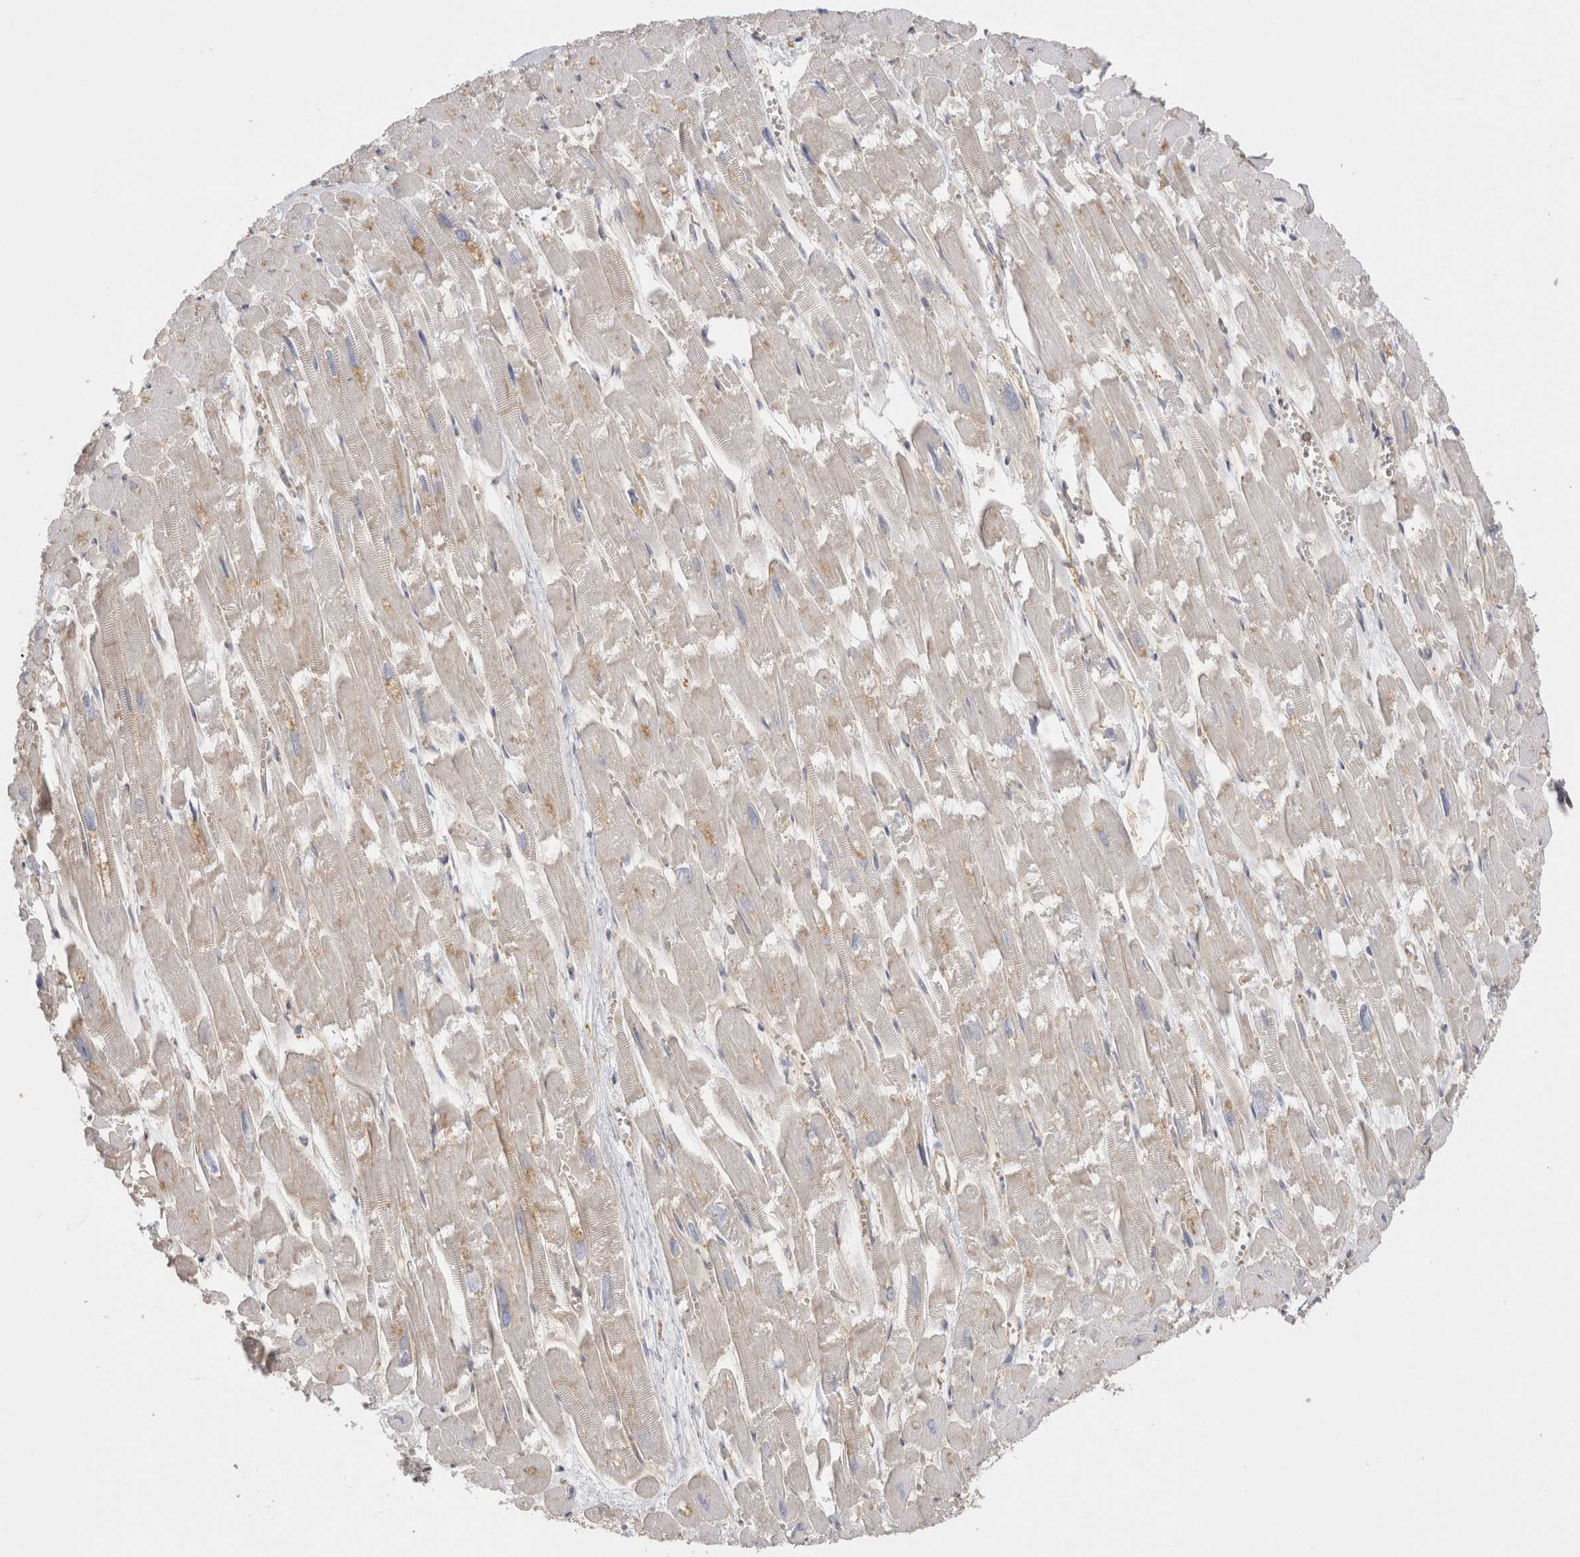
{"staining": {"intensity": "weak", "quantity": "25%-75%", "location": "cytoplasmic/membranous"}, "tissue": "heart muscle", "cell_type": "Cardiomyocytes", "image_type": "normal", "snomed": [{"axis": "morphology", "description": "Normal tissue, NOS"}, {"axis": "topography", "description": "Heart"}], "caption": "A low amount of weak cytoplasmic/membranous positivity is present in about 25%-75% of cardiomyocytes in benign heart muscle.", "gene": "CHMP6", "patient": {"sex": "male", "age": 54}}